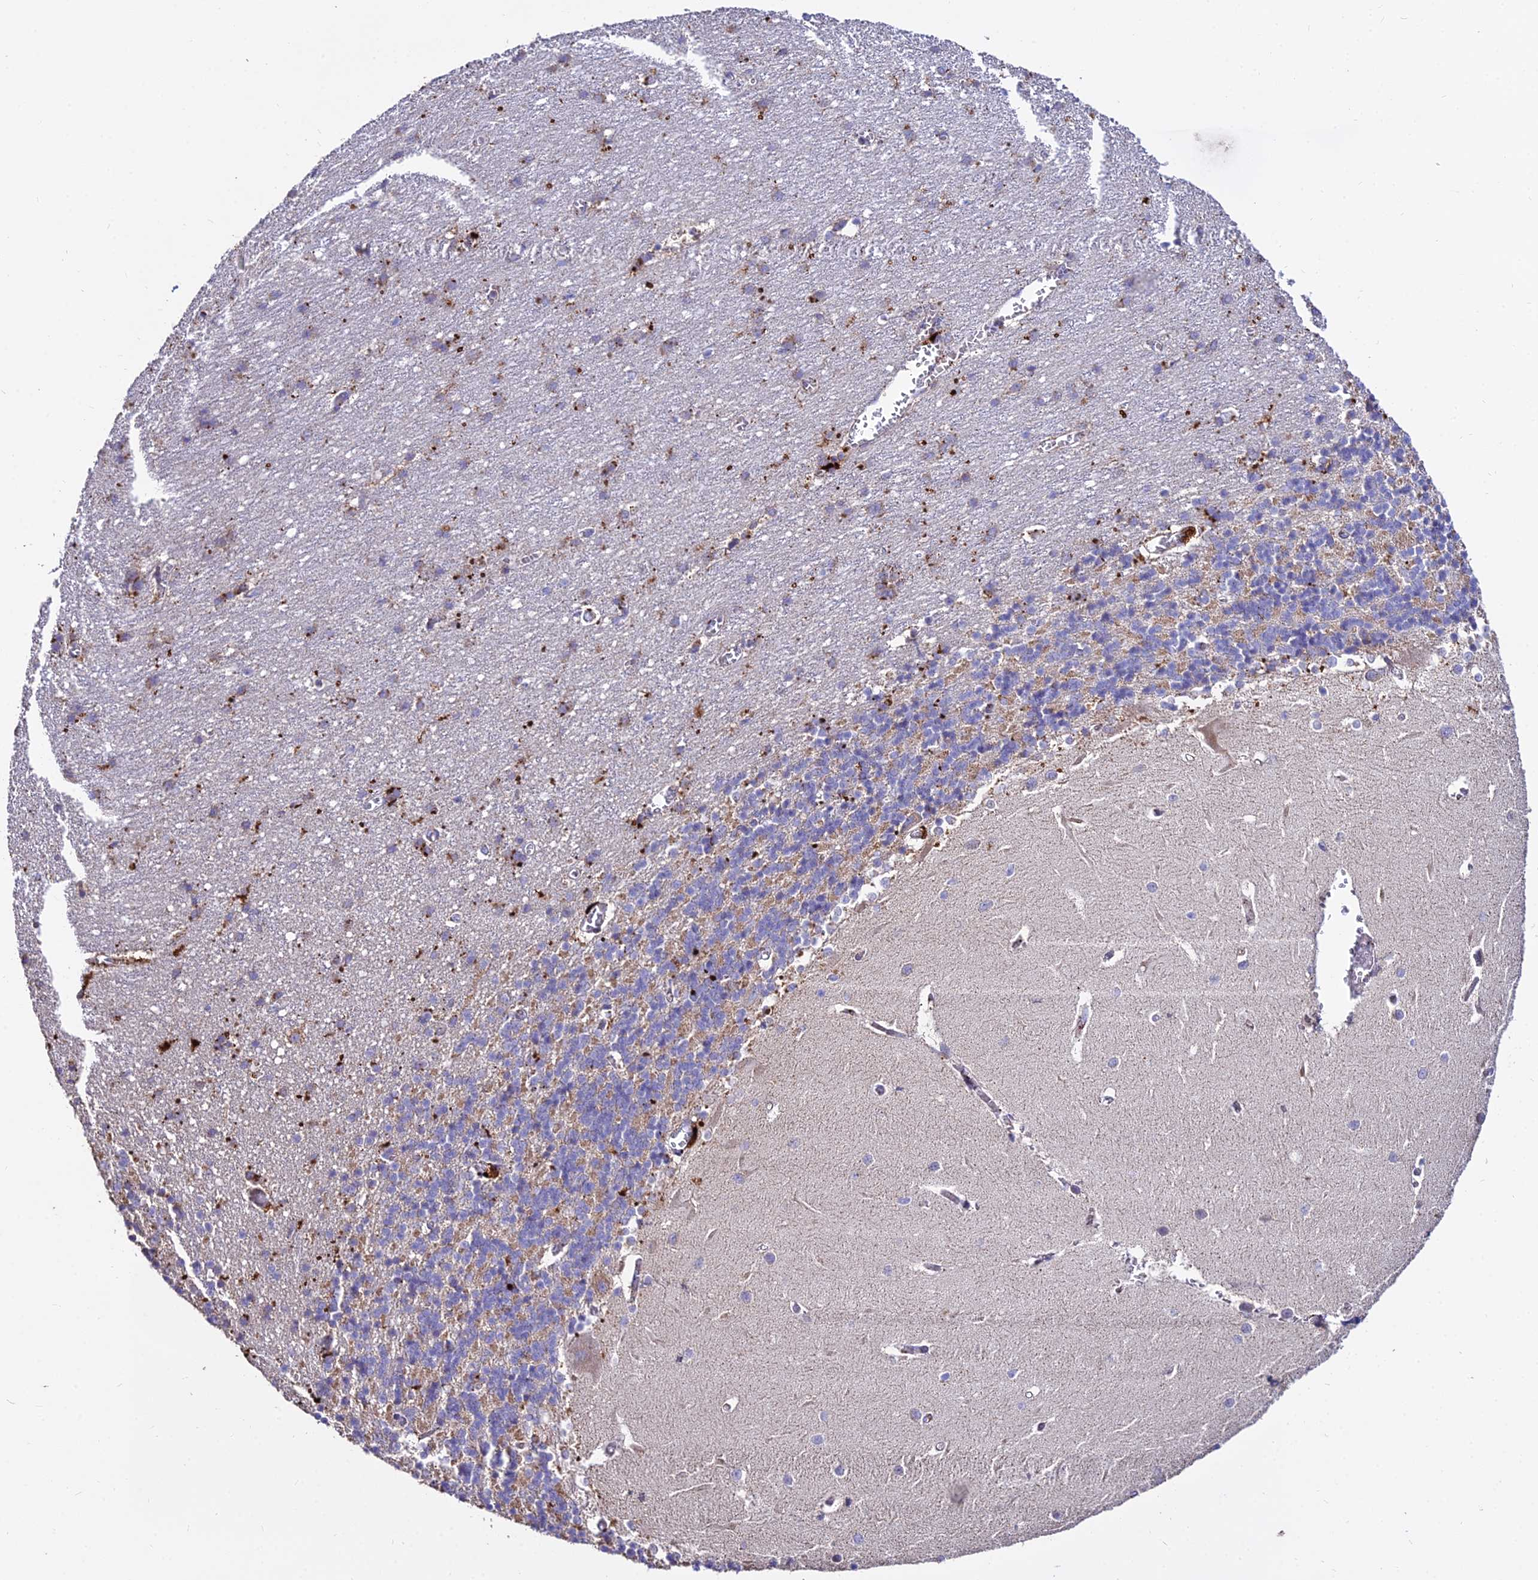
{"staining": {"intensity": "moderate", "quantity": "25%-75%", "location": "cytoplasmic/membranous"}, "tissue": "cerebellum", "cell_type": "Cells in granular layer", "image_type": "normal", "snomed": [{"axis": "morphology", "description": "Normal tissue, NOS"}, {"axis": "topography", "description": "Cerebellum"}], "caption": "Immunohistochemistry micrograph of unremarkable human cerebellum stained for a protein (brown), which shows medium levels of moderate cytoplasmic/membranous positivity in about 25%-75% of cells in granular layer.", "gene": "PNLIPRP3", "patient": {"sex": "male", "age": 37}}